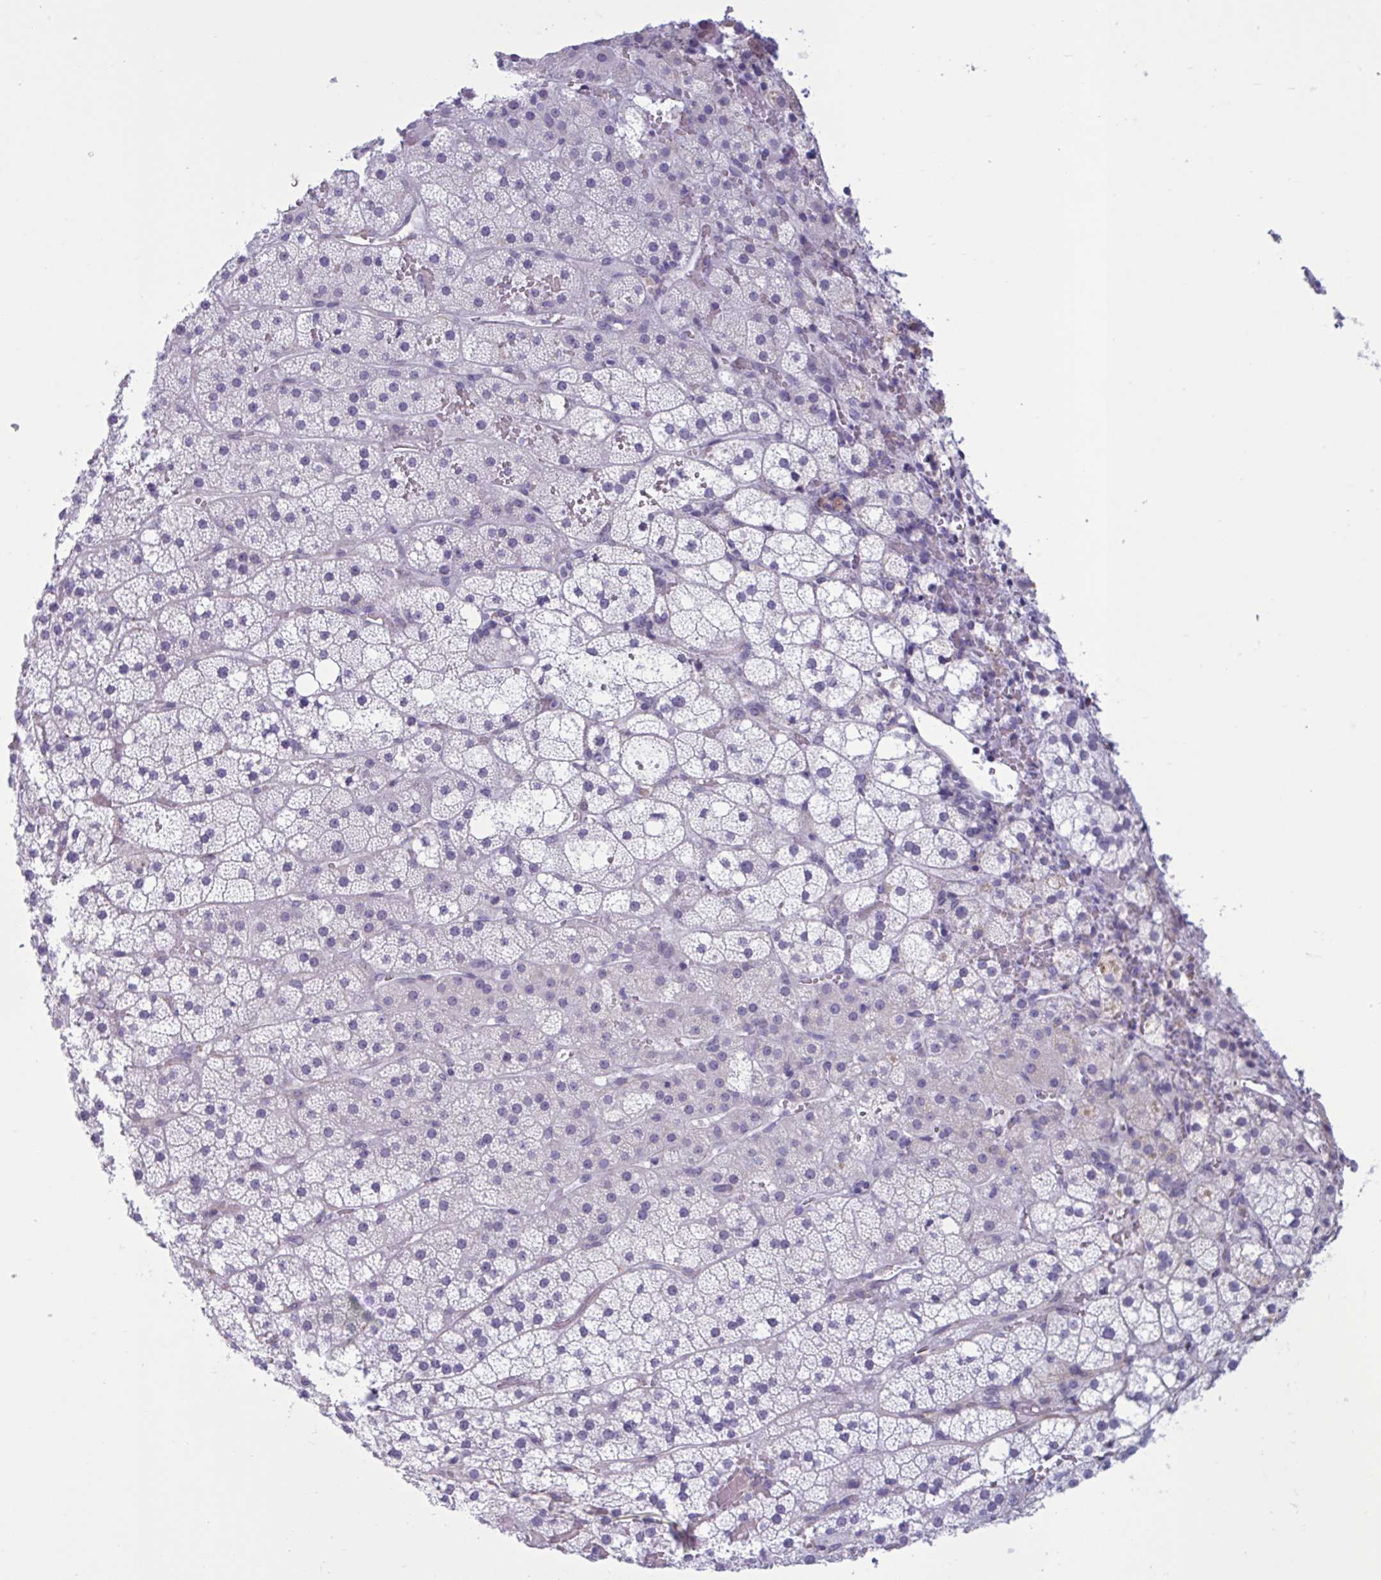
{"staining": {"intensity": "weak", "quantity": "<25%", "location": "cytoplasmic/membranous"}, "tissue": "adrenal gland", "cell_type": "Glandular cells", "image_type": "normal", "snomed": [{"axis": "morphology", "description": "Normal tissue, NOS"}, {"axis": "topography", "description": "Adrenal gland"}], "caption": "Immunohistochemical staining of unremarkable adrenal gland displays no significant positivity in glandular cells. Brightfield microscopy of IHC stained with DAB (brown) and hematoxylin (blue), captured at high magnification.", "gene": "OR1L3", "patient": {"sex": "male", "age": 53}}